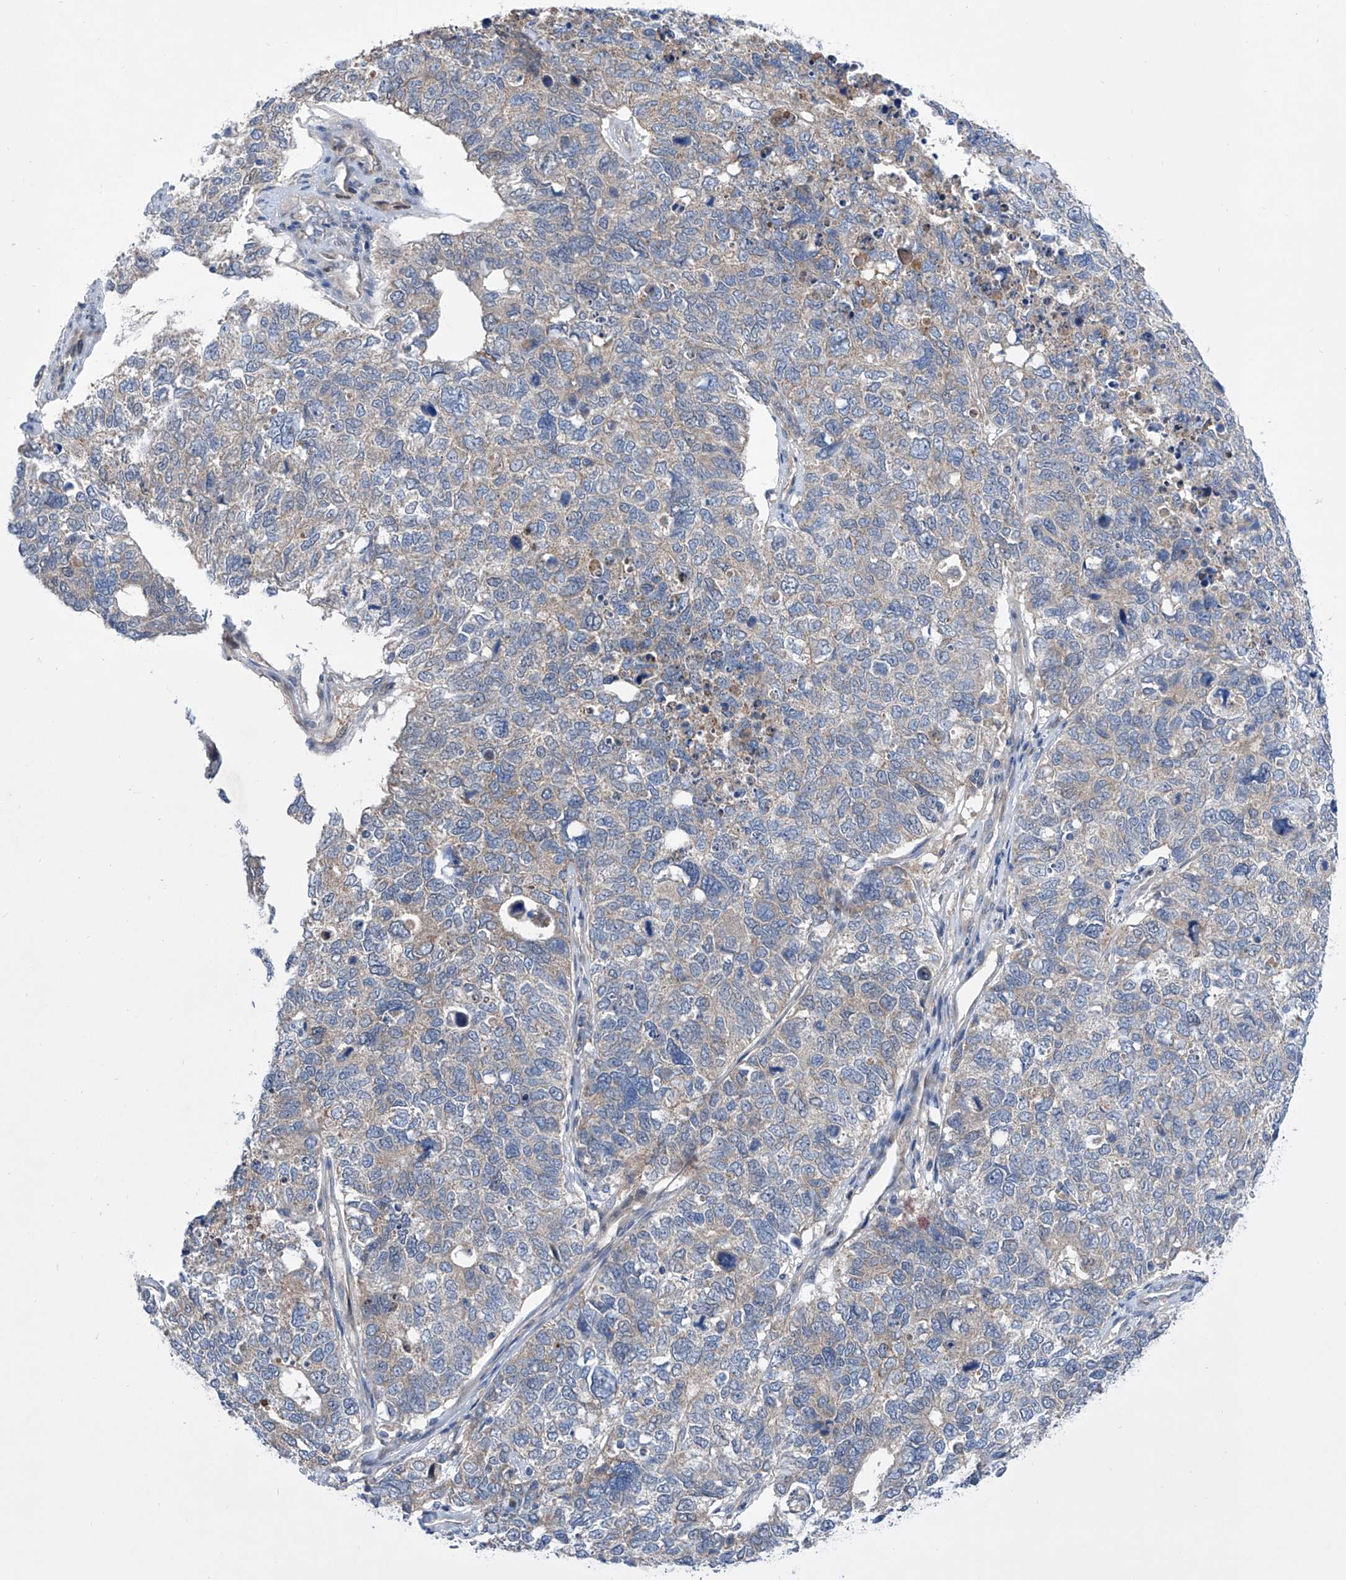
{"staining": {"intensity": "negative", "quantity": "none", "location": "none"}, "tissue": "cervical cancer", "cell_type": "Tumor cells", "image_type": "cancer", "snomed": [{"axis": "morphology", "description": "Squamous cell carcinoma, NOS"}, {"axis": "topography", "description": "Cervix"}], "caption": "IHC of cervical squamous cell carcinoma exhibits no positivity in tumor cells. The staining is performed using DAB (3,3'-diaminobenzidine) brown chromogen with nuclei counter-stained in using hematoxylin.", "gene": "SRBD1", "patient": {"sex": "female", "age": 63}}